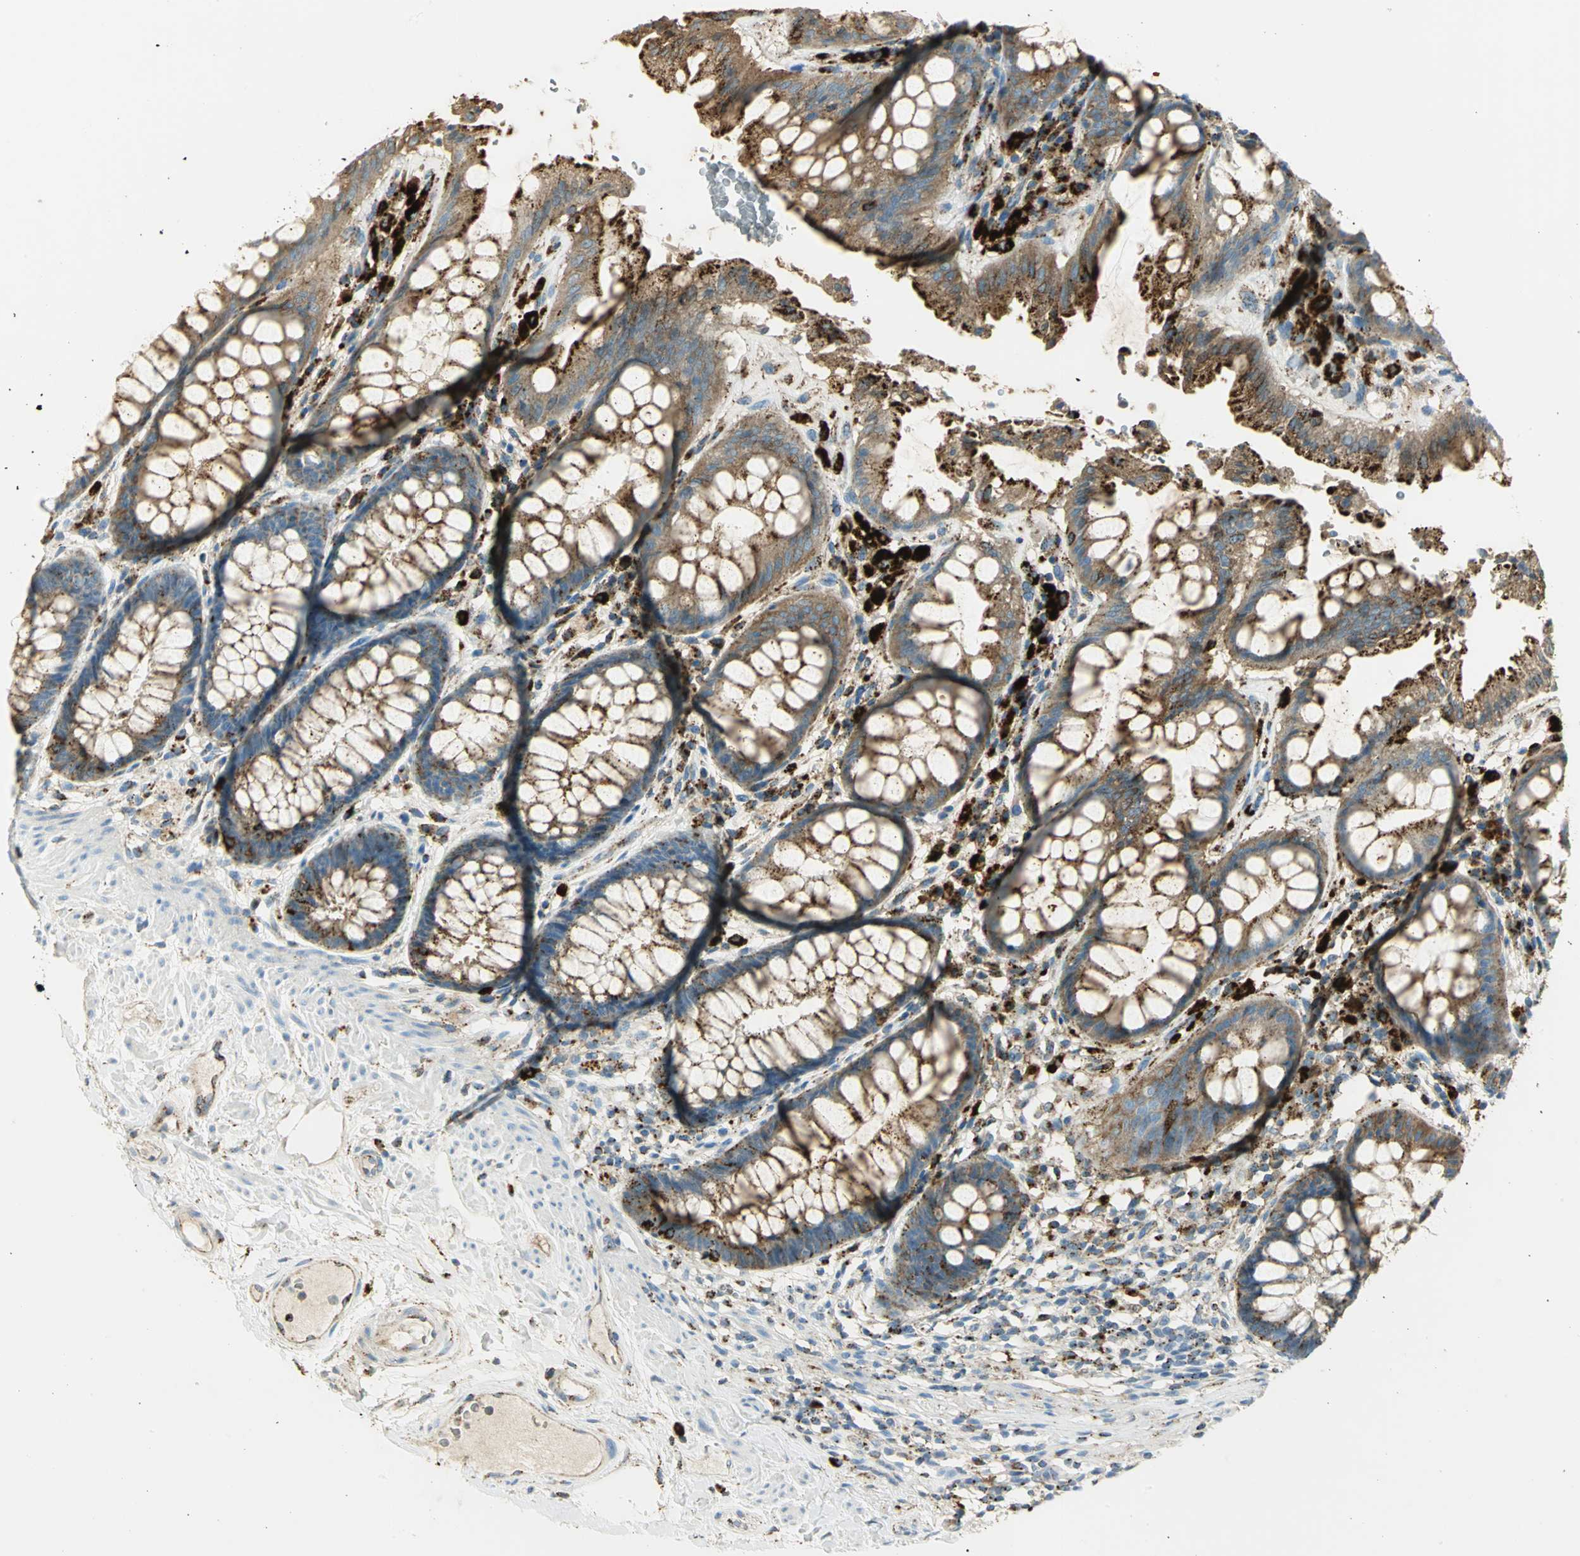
{"staining": {"intensity": "strong", "quantity": ">75%", "location": "cytoplasmic/membranous"}, "tissue": "rectum", "cell_type": "Glandular cells", "image_type": "normal", "snomed": [{"axis": "morphology", "description": "Normal tissue, NOS"}, {"axis": "topography", "description": "Rectum"}], "caption": "Protein expression analysis of normal rectum demonstrates strong cytoplasmic/membranous positivity in about >75% of glandular cells.", "gene": "ARSA", "patient": {"sex": "female", "age": 46}}